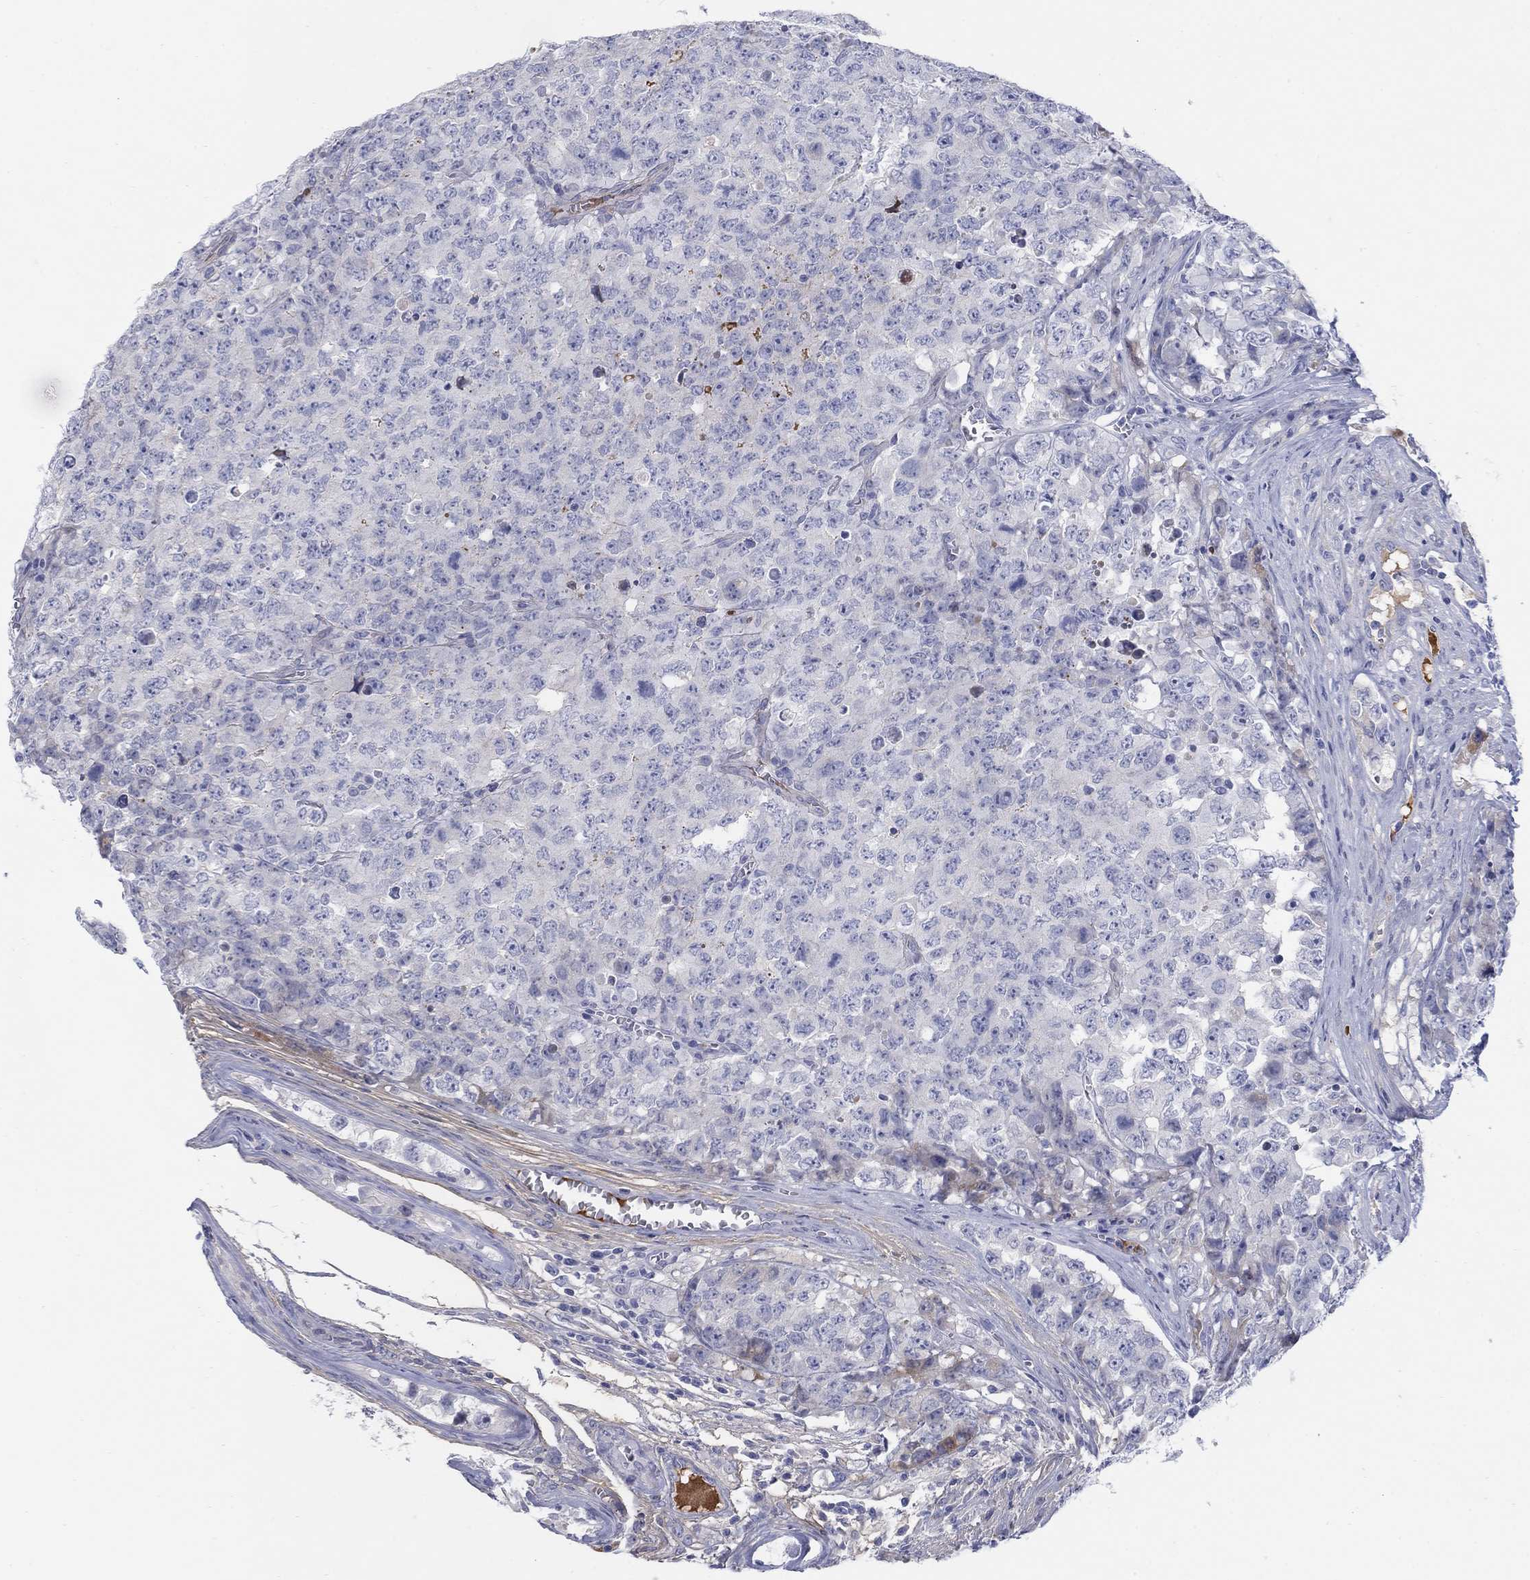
{"staining": {"intensity": "negative", "quantity": "none", "location": "none"}, "tissue": "testis cancer", "cell_type": "Tumor cells", "image_type": "cancer", "snomed": [{"axis": "morphology", "description": "Carcinoma, Embryonal, NOS"}, {"axis": "topography", "description": "Testis"}], "caption": "Immunohistochemistry (IHC) of human testis cancer demonstrates no positivity in tumor cells.", "gene": "HEATR4", "patient": {"sex": "male", "age": 23}}